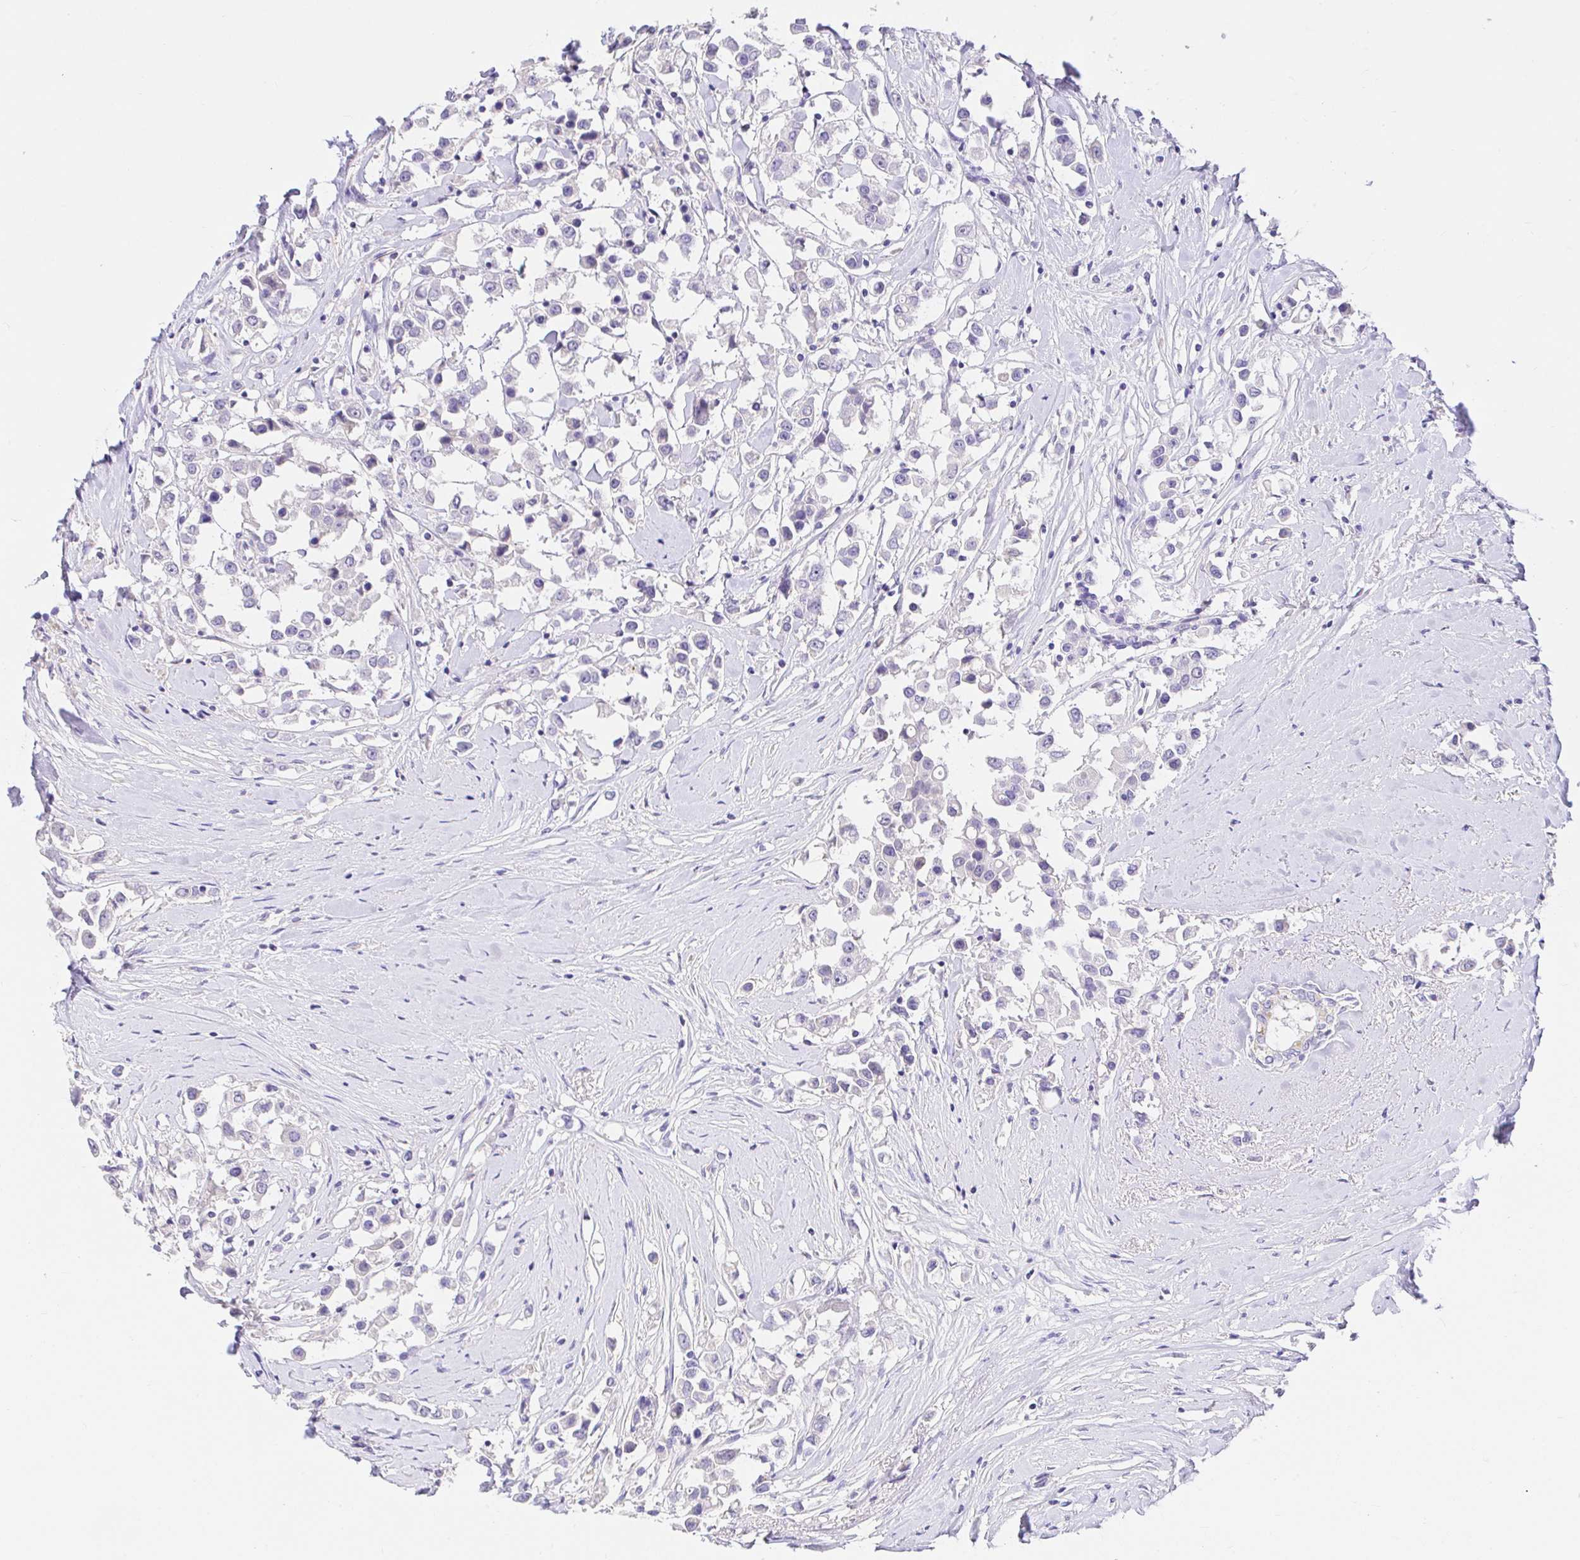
{"staining": {"intensity": "negative", "quantity": "none", "location": "none"}, "tissue": "breast cancer", "cell_type": "Tumor cells", "image_type": "cancer", "snomed": [{"axis": "morphology", "description": "Duct carcinoma"}, {"axis": "topography", "description": "Breast"}], "caption": "Micrograph shows no protein positivity in tumor cells of breast infiltrating ductal carcinoma tissue.", "gene": "CDO1", "patient": {"sex": "female", "age": 61}}